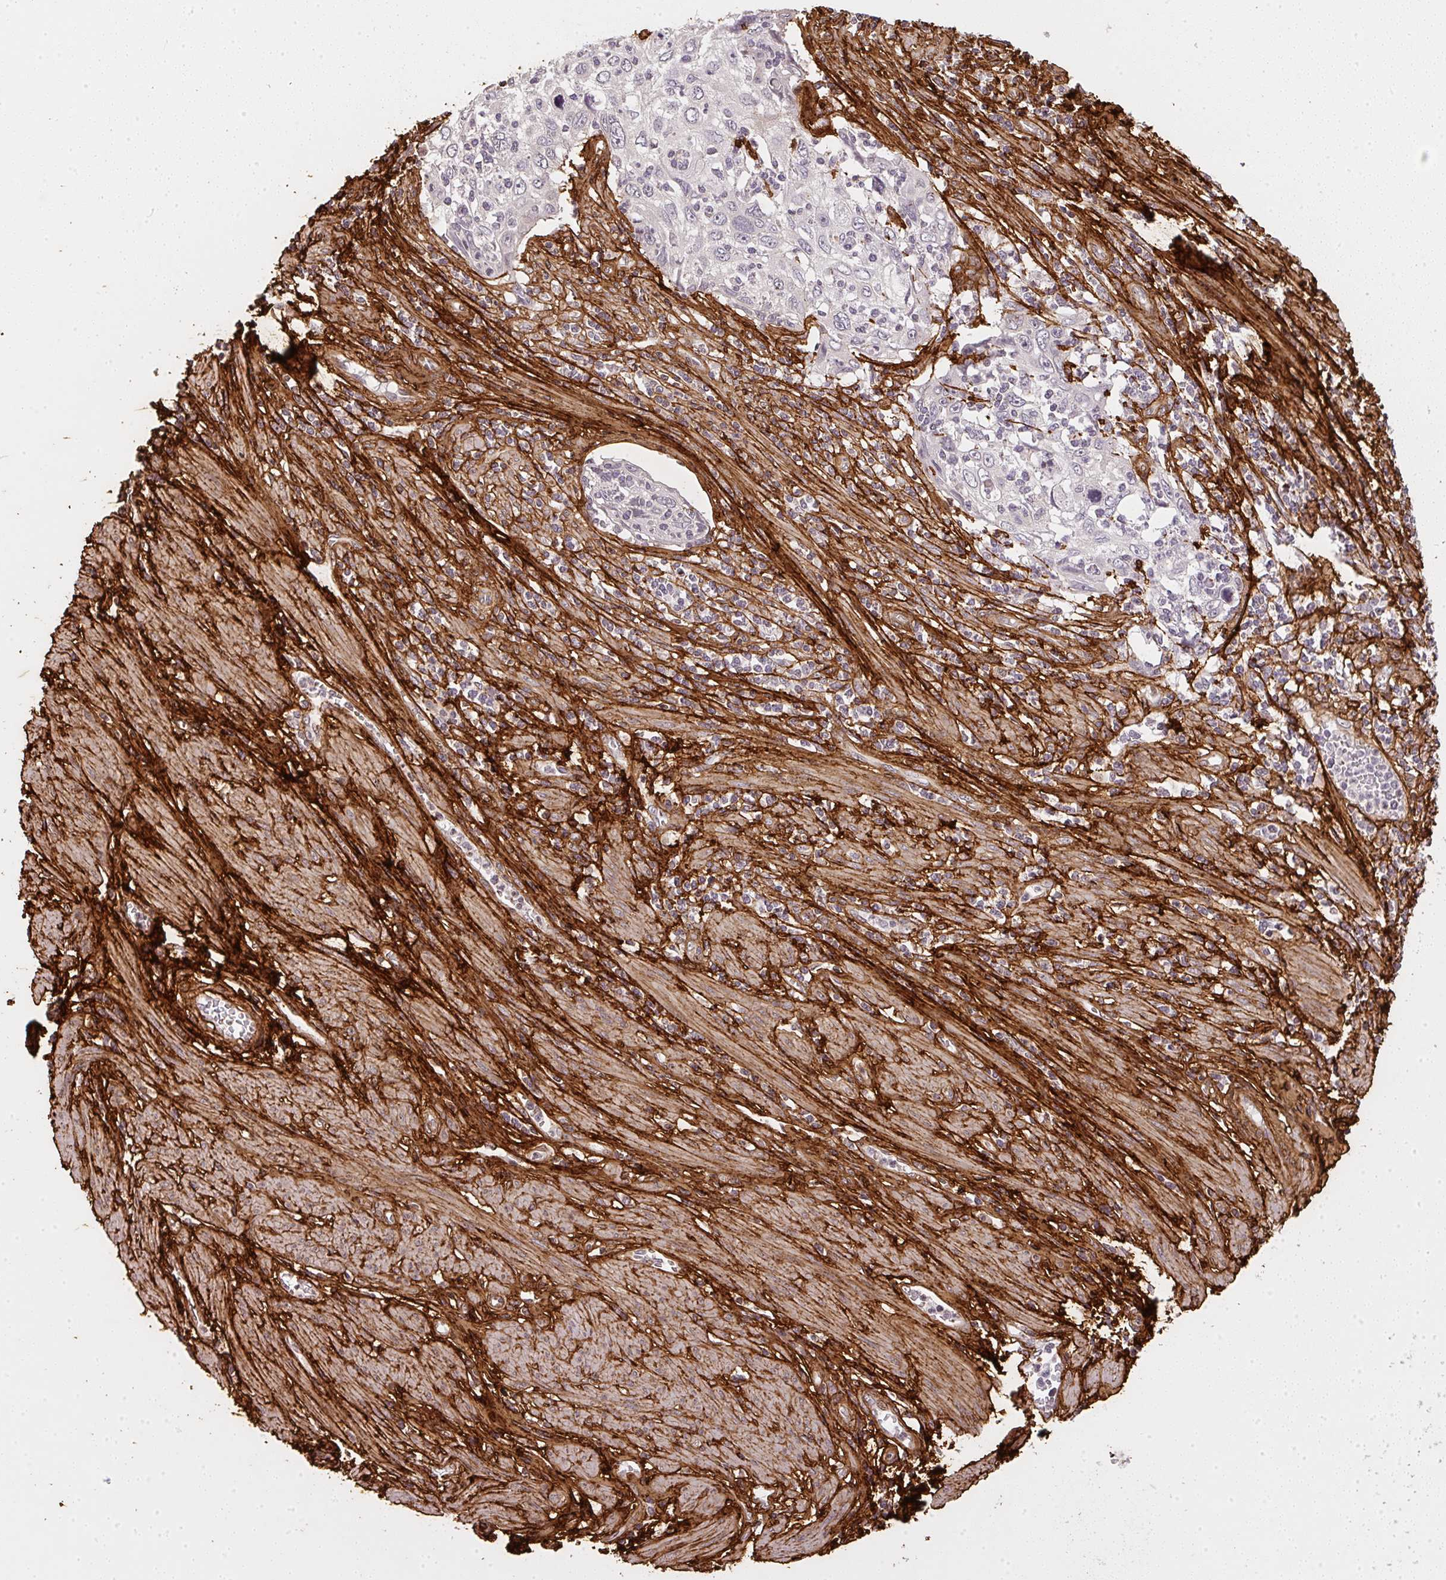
{"staining": {"intensity": "negative", "quantity": "none", "location": "none"}, "tissue": "cervical cancer", "cell_type": "Tumor cells", "image_type": "cancer", "snomed": [{"axis": "morphology", "description": "Squamous cell carcinoma, NOS"}, {"axis": "topography", "description": "Cervix"}], "caption": "Tumor cells show no significant positivity in cervical squamous cell carcinoma.", "gene": "COL3A1", "patient": {"sex": "female", "age": 70}}